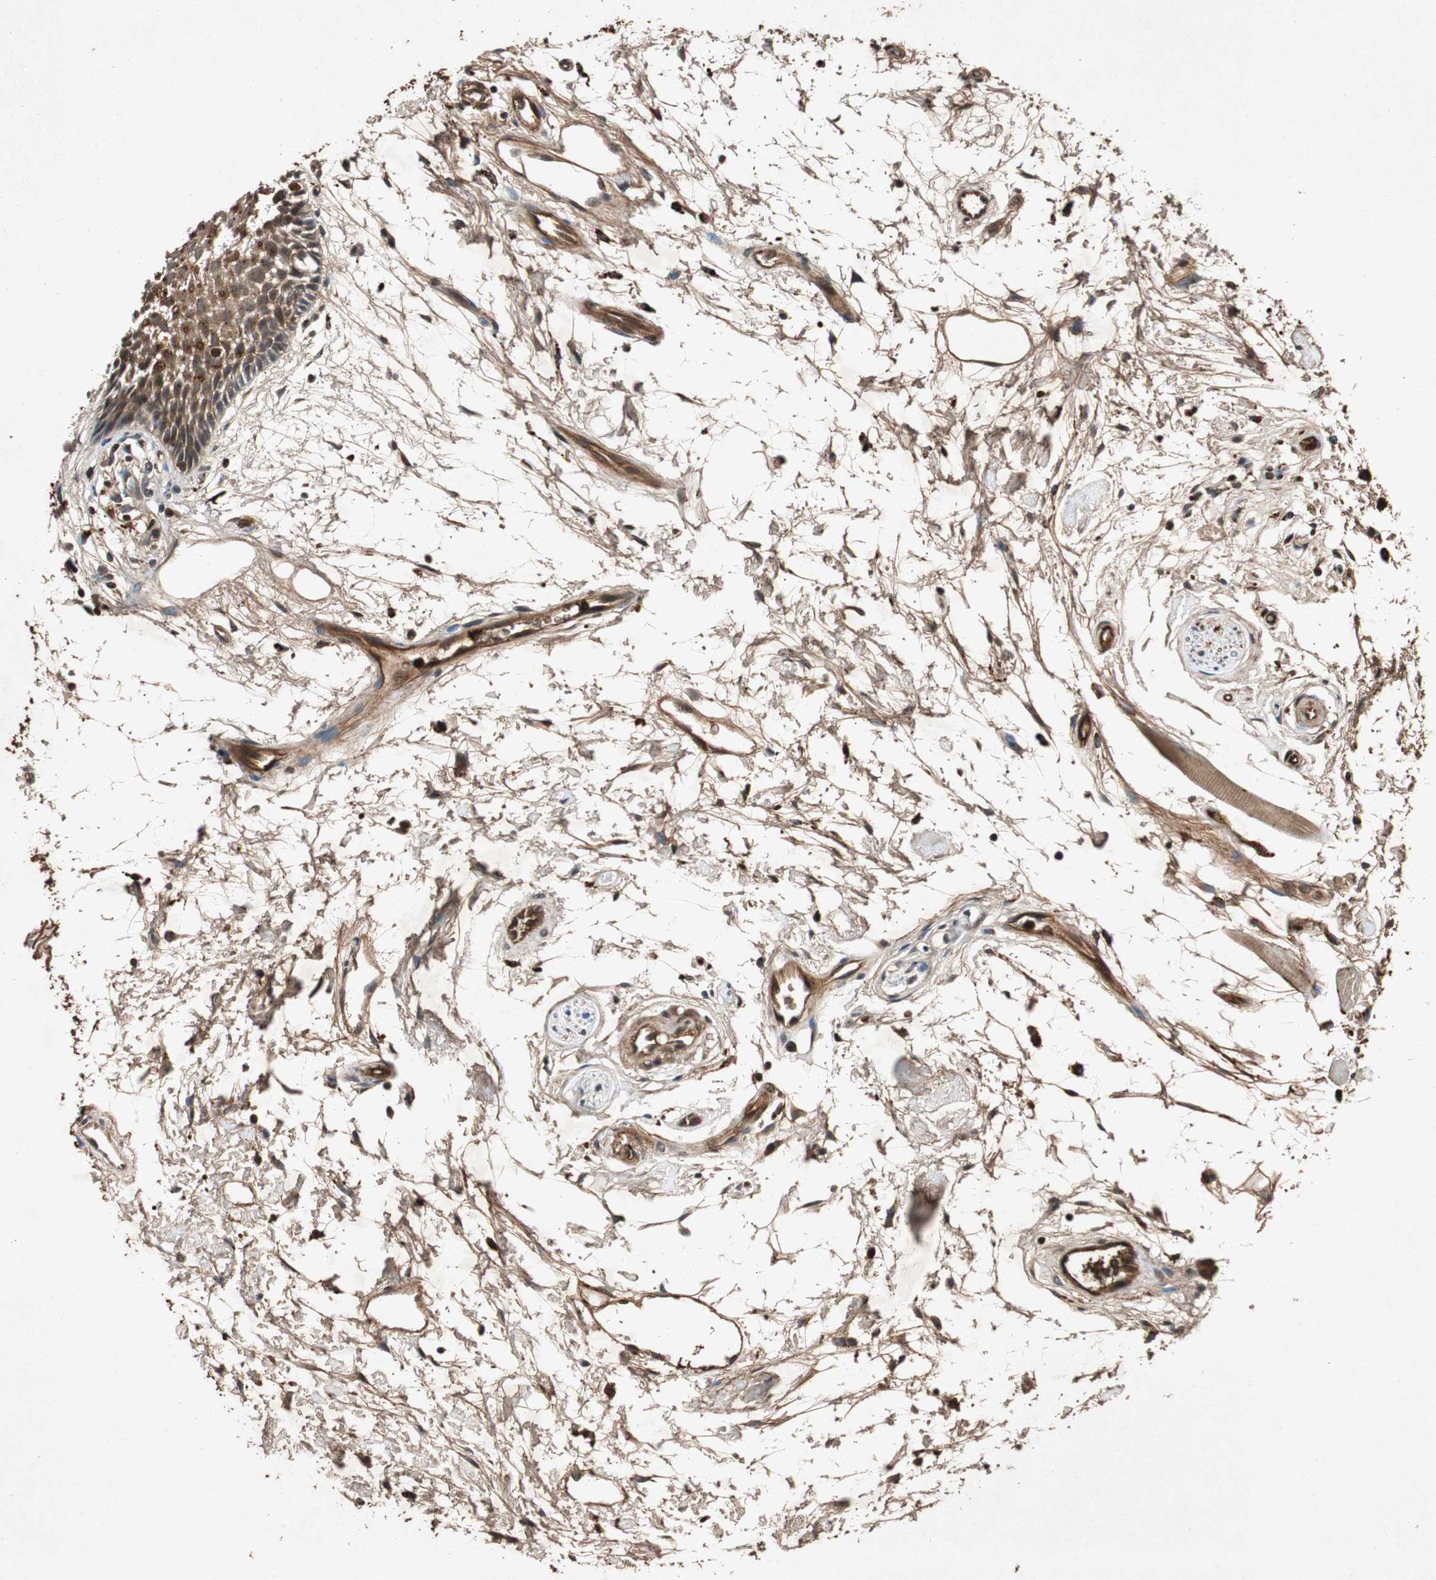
{"staining": {"intensity": "moderate", "quantity": ">75%", "location": "cytoplasmic/membranous"}, "tissue": "oral mucosa", "cell_type": "Squamous epithelial cells", "image_type": "normal", "snomed": [{"axis": "morphology", "description": "Normal tissue, NOS"}, {"axis": "topography", "description": "Skeletal muscle"}, {"axis": "topography", "description": "Oral tissue"}, {"axis": "topography", "description": "Peripheral nerve tissue"}], "caption": "Unremarkable oral mucosa reveals moderate cytoplasmic/membranous staining in about >75% of squamous epithelial cells, visualized by immunohistochemistry.", "gene": "SLIT2", "patient": {"sex": "female", "age": 84}}